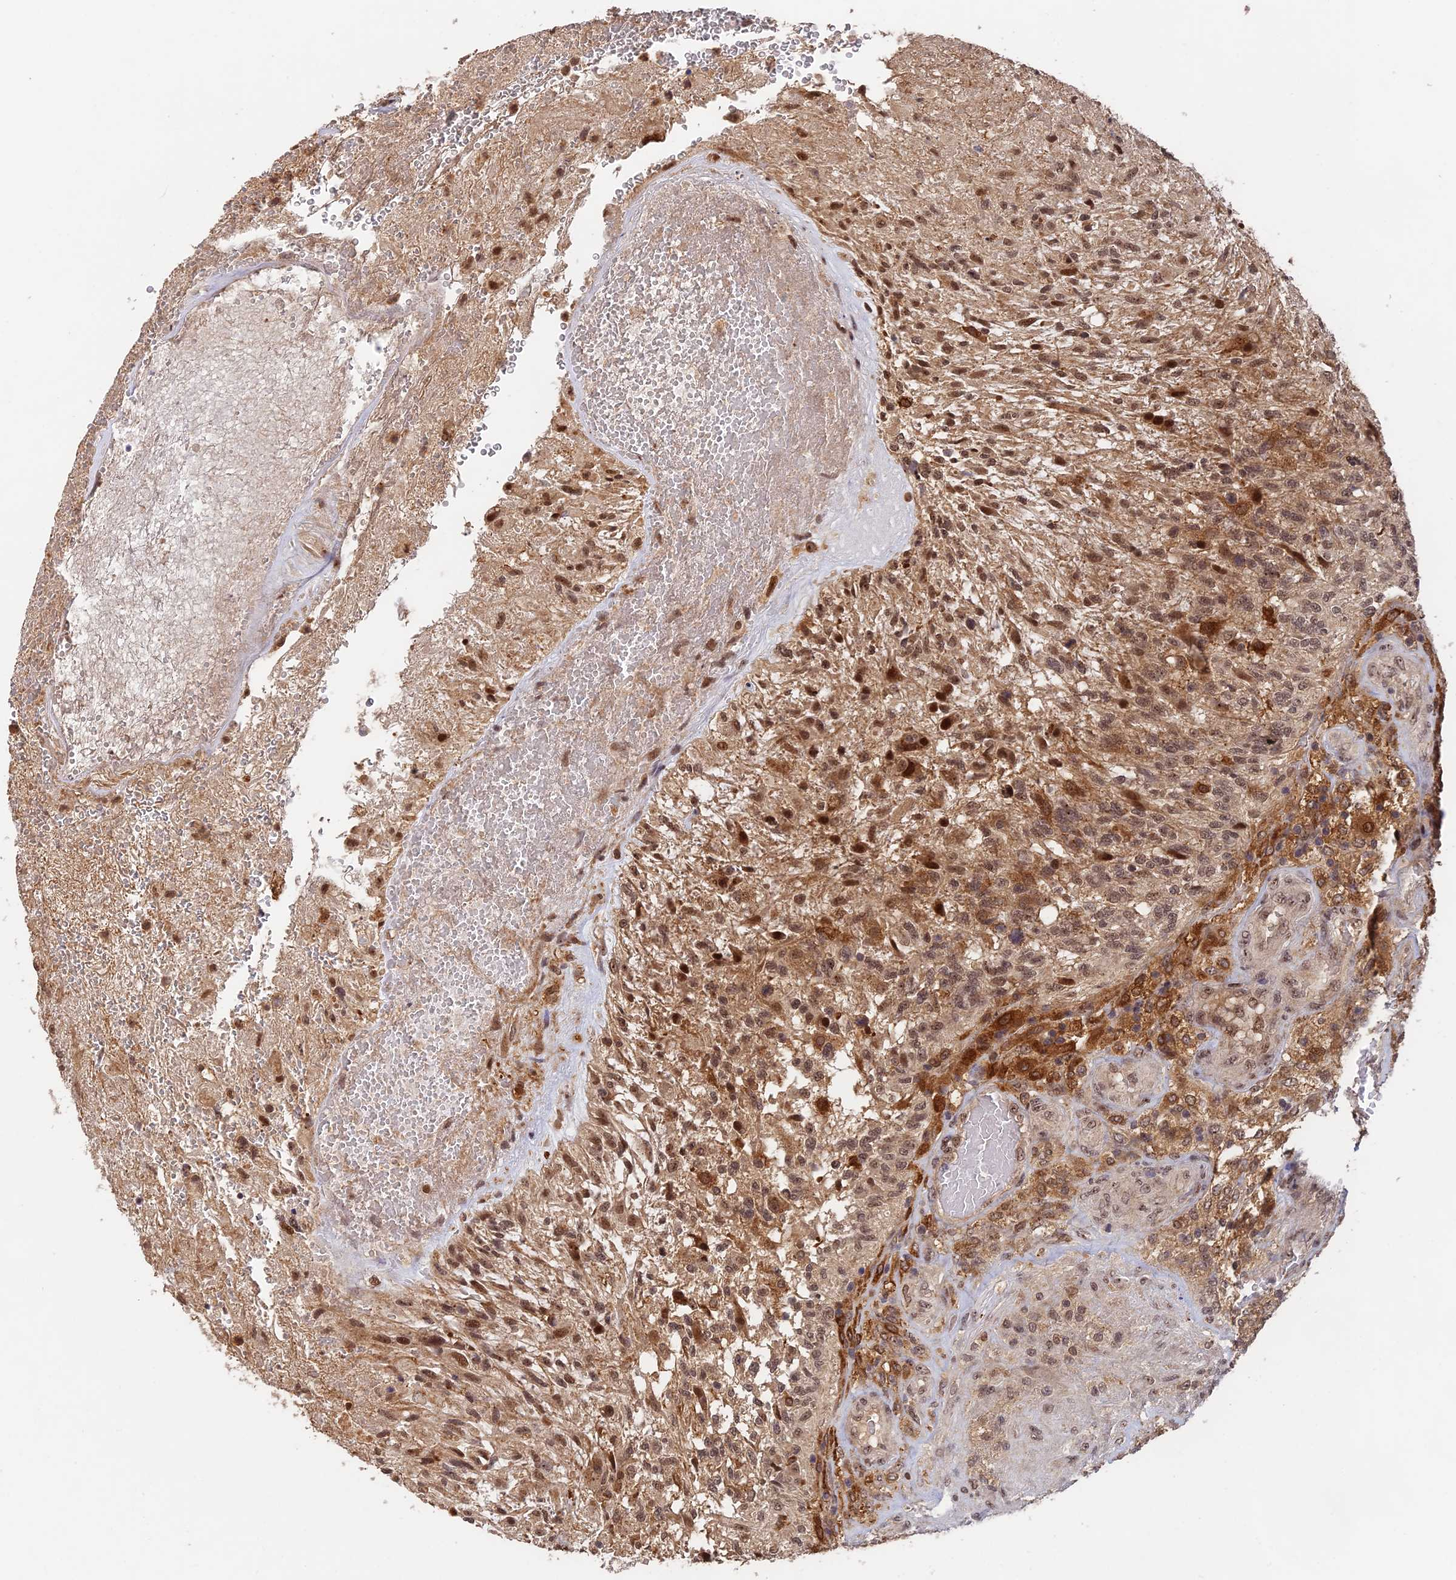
{"staining": {"intensity": "moderate", "quantity": ">75%", "location": "nuclear"}, "tissue": "glioma", "cell_type": "Tumor cells", "image_type": "cancer", "snomed": [{"axis": "morphology", "description": "Glioma, malignant, High grade"}, {"axis": "topography", "description": "Brain"}], "caption": "Malignant glioma (high-grade) was stained to show a protein in brown. There is medium levels of moderate nuclear expression in about >75% of tumor cells.", "gene": "OSBPL1A", "patient": {"sex": "male", "age": 56}}